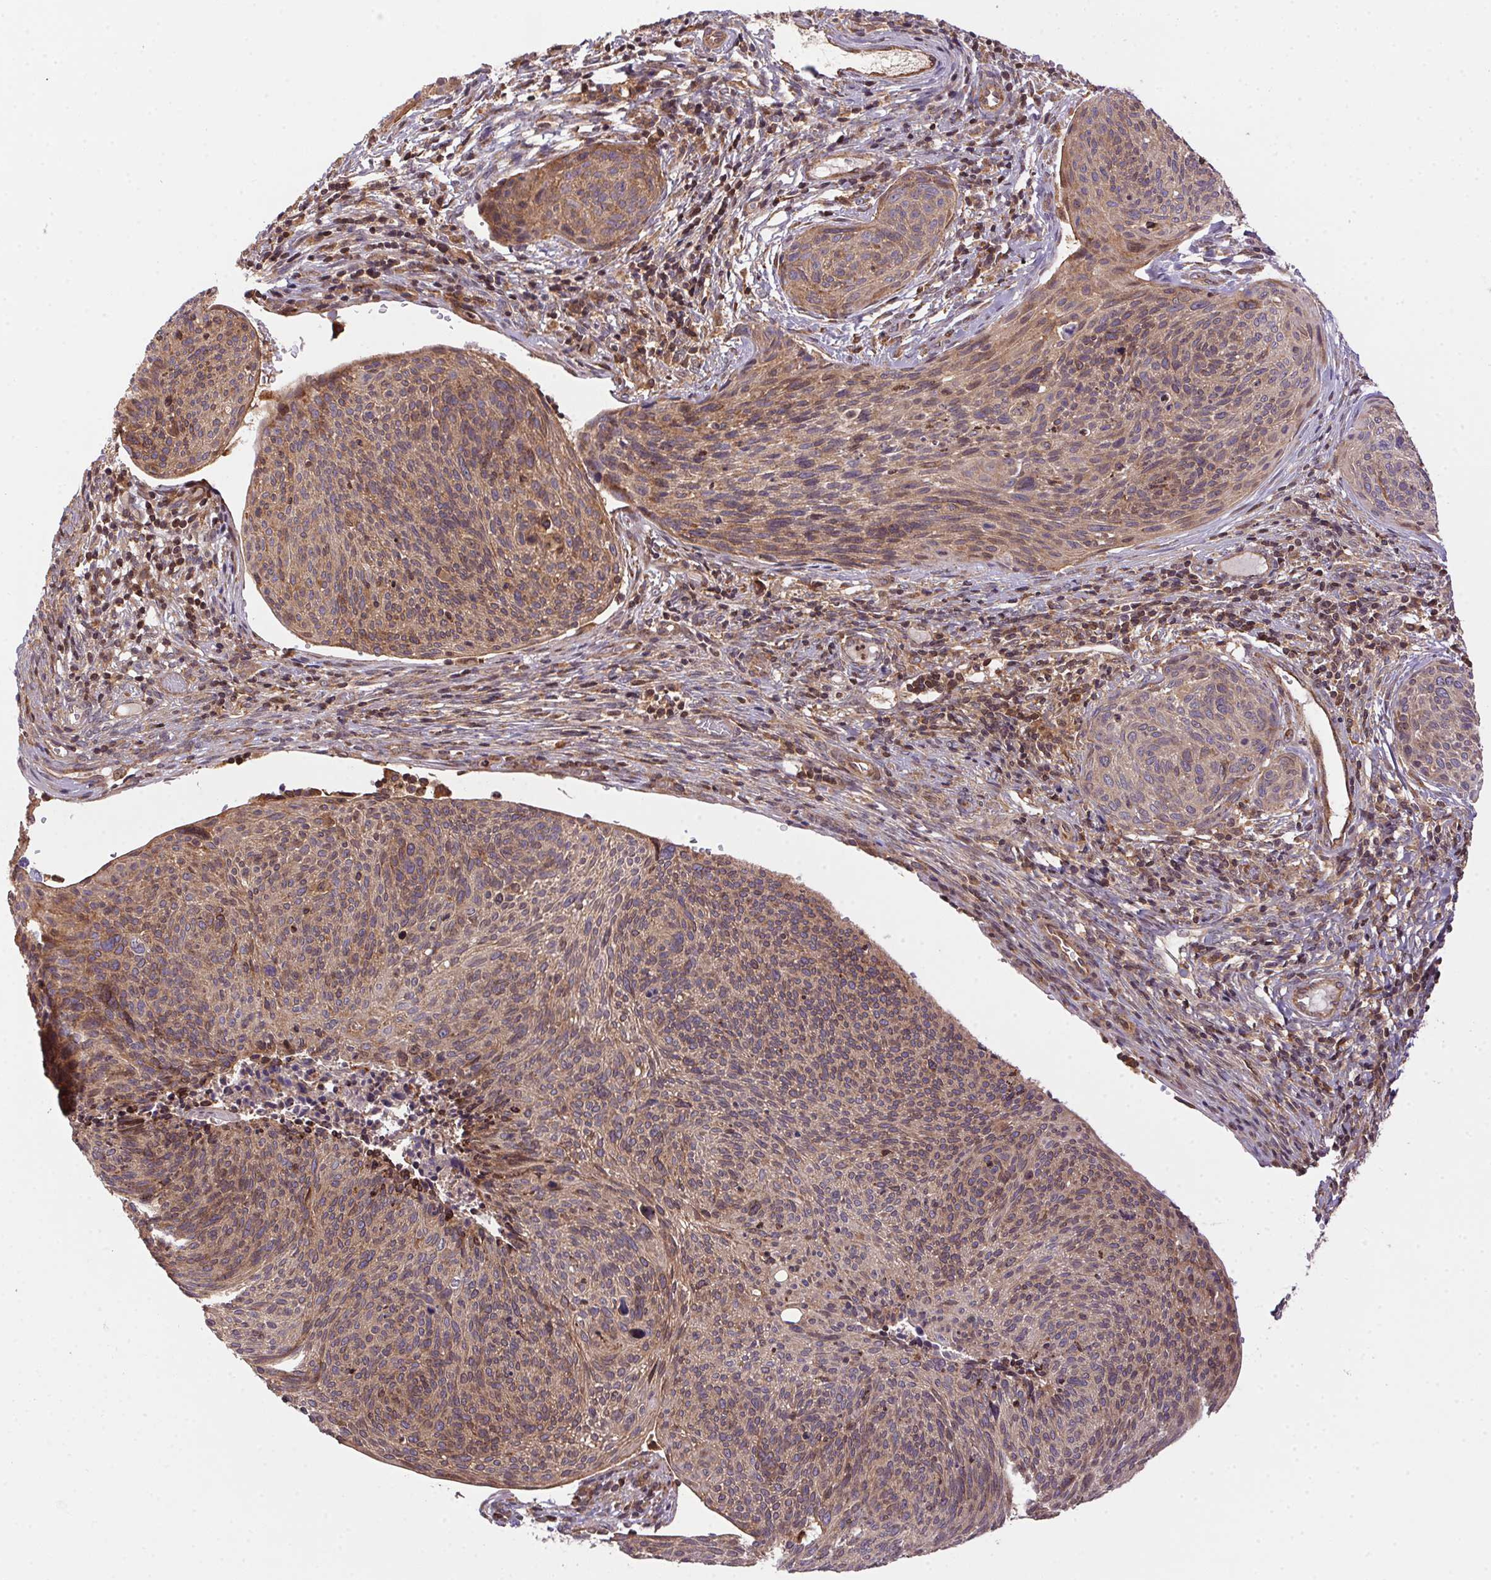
{"staining": {"intensity": "weak", "quantity": ">75%", "location": "cytoplasmic/membranous"}, "tissue": "cervical cancer", "cell_type": "Tumor cells", "image_type": "cancer", "snomed": [{"axis": "morphology", "description": "Squamous cell carcinoma, NOS"}, {"axis": "topography", "description": "Cervix"}], "caption": "Protein staining demonstrates weak cytoplasmic/membranous positivity in about >75% of tumor cells in squamous cell carcinoma (cervical).", "gene": "MEX3D", "patient": {"sex": "female", "age": 49}}